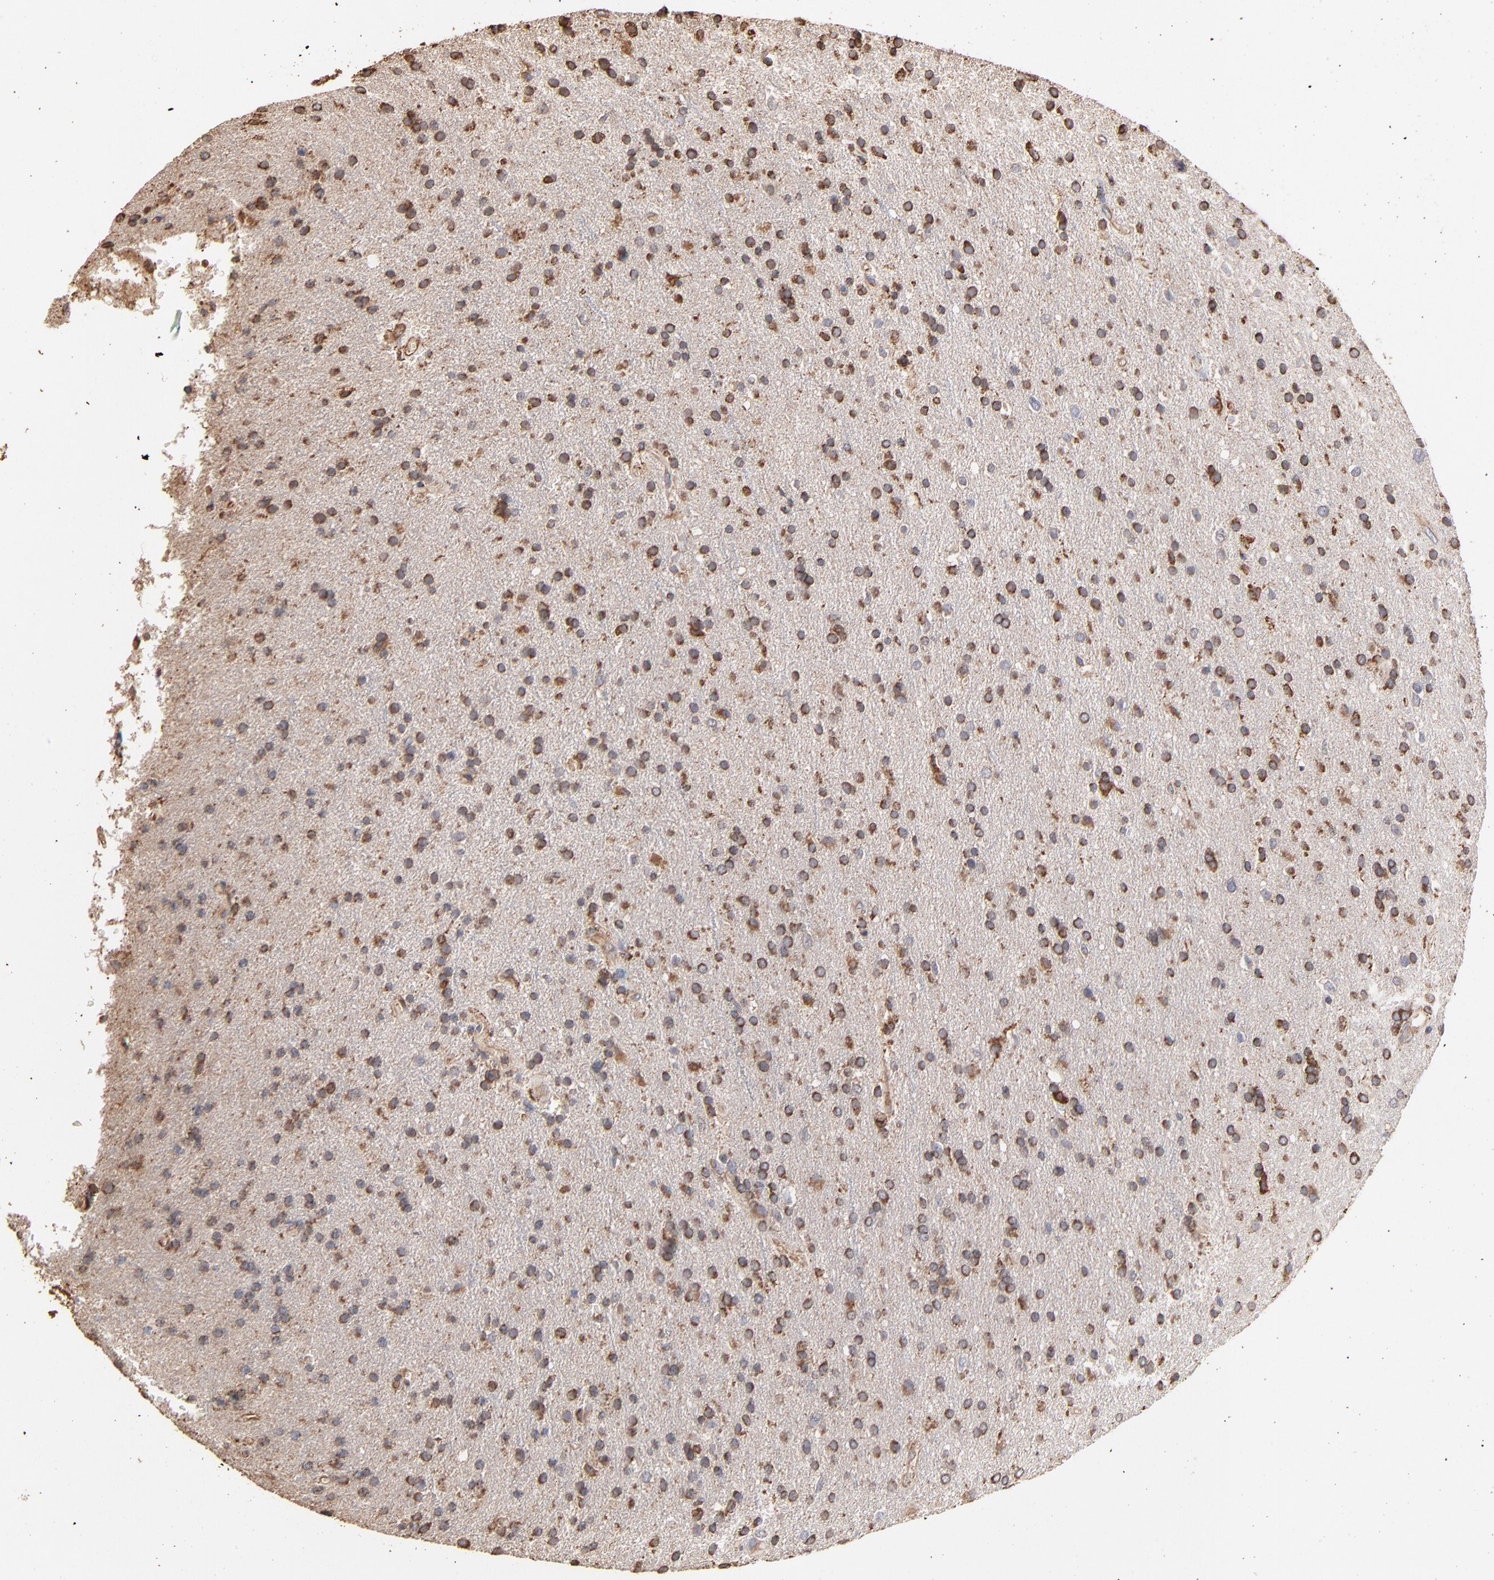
{"staining": {"intensity": "moderate", "quantity": ">75%", "location": "cytoplasmic/membranous"}, "tissue": "glioma", "cell_type": "Tumor cells", "image_type": "cancer", "snomed": [{"axis": "morphology", "description": "Glioma, malignant, High grade"}, {"axis": "topography", "description": "Brain"}], "caption": "High-power microscopy captured an immunohistochemistry image of glioma, revealing moderate cytoplasmic/membranous positivity in approximately >75% of tumor cells. (DAB IHC with brightfield microscopy, high magnification).", "gene": "PDIA3", "patient": {"sex": "male", "age": 33}}